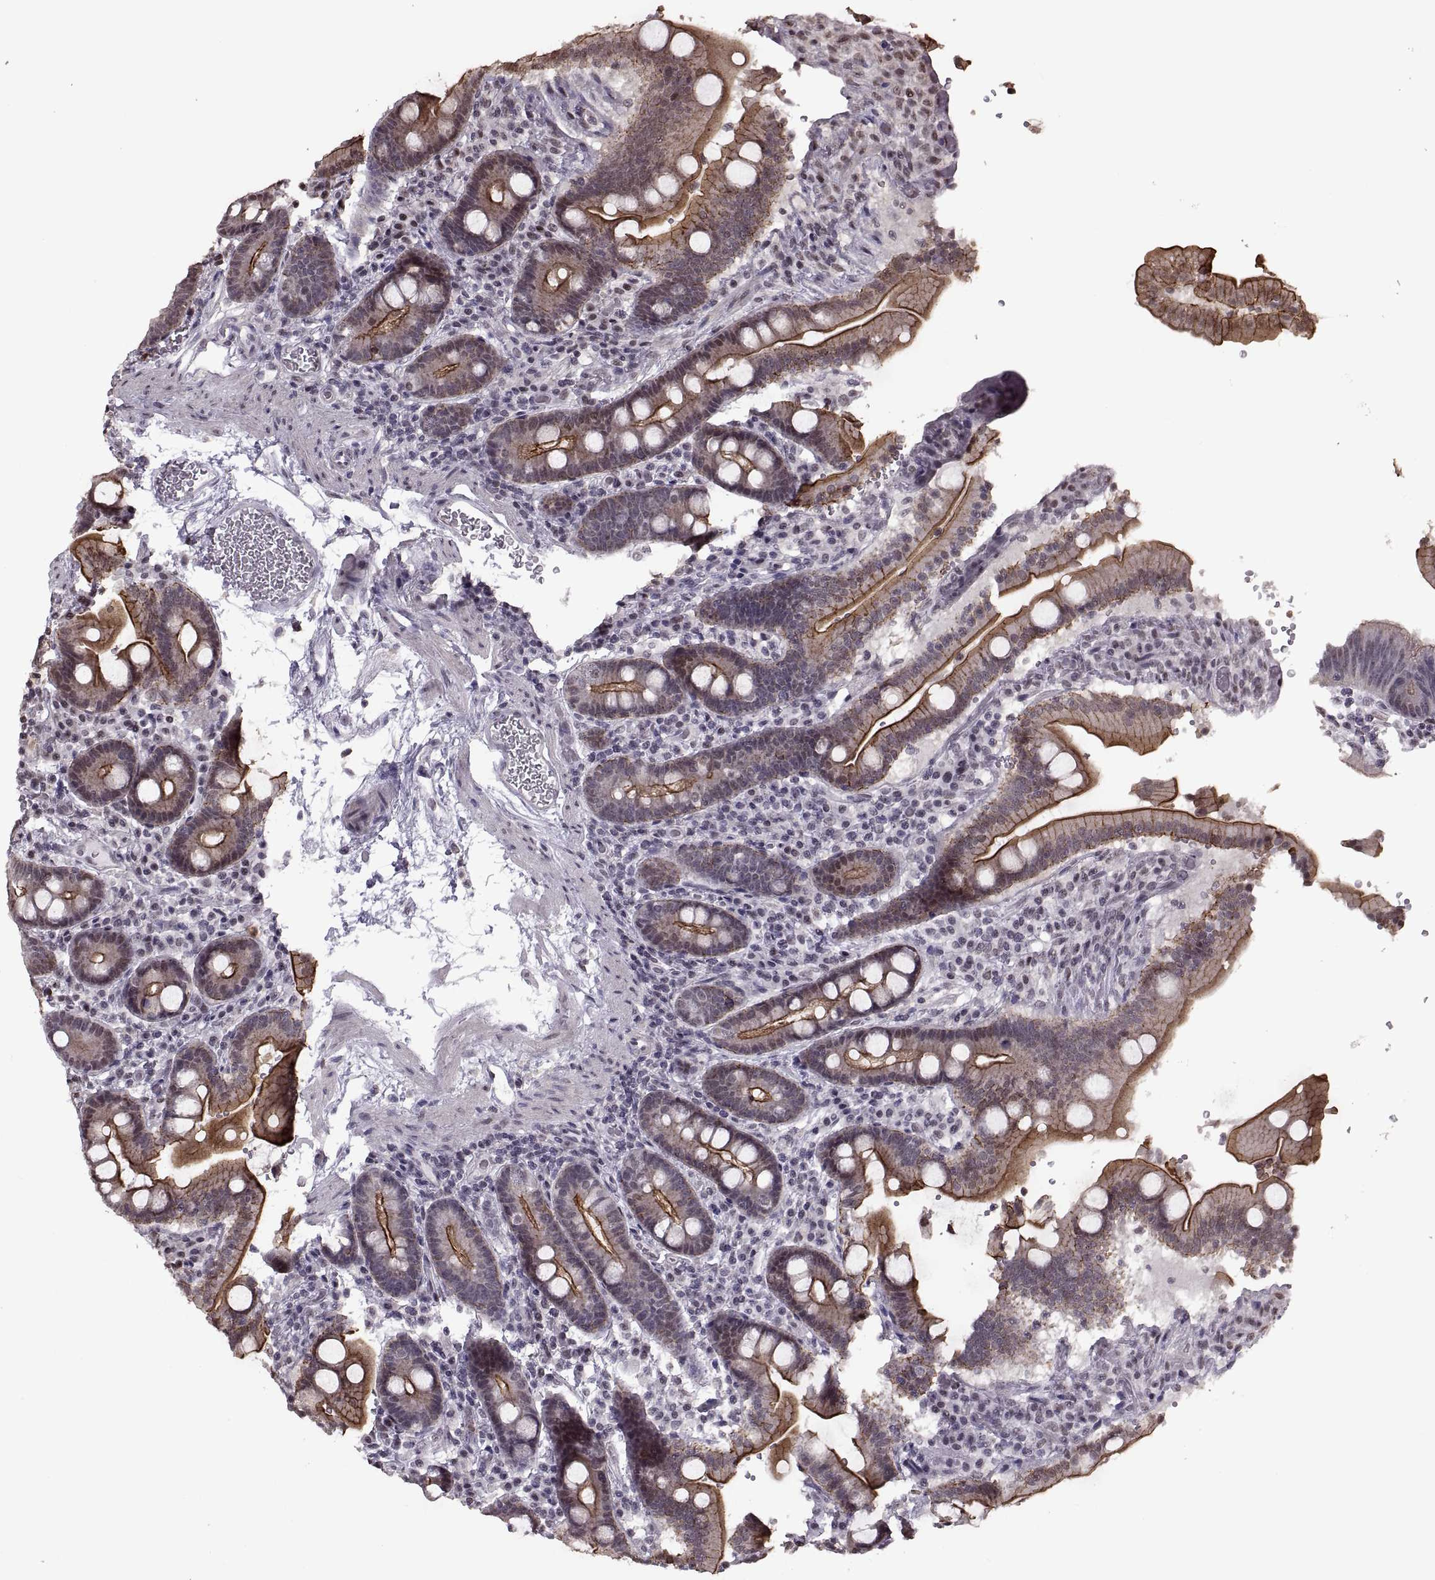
{"staining": {"intensity": "strong", "quantity": "25%-75%", "location": "cytoplasmic/membranous"}, "tissue": "duodenum", "cell_type": "Glandular cells", "image_type": "normal", "snomed": [{"axis": "morphology", "description": "Normal tissue, NOS"}, {"axis": "topography", "description": "Duodenum"}], "caption": "Strong cytoplasmic/membranous positivity for a protein is appreciated in approximately 25%-75% of glandular cells of benign duodenum using immunohistochemistry (IHC).", "gene": "PALS1", "patient": {"sex": "female", "age": 62}}